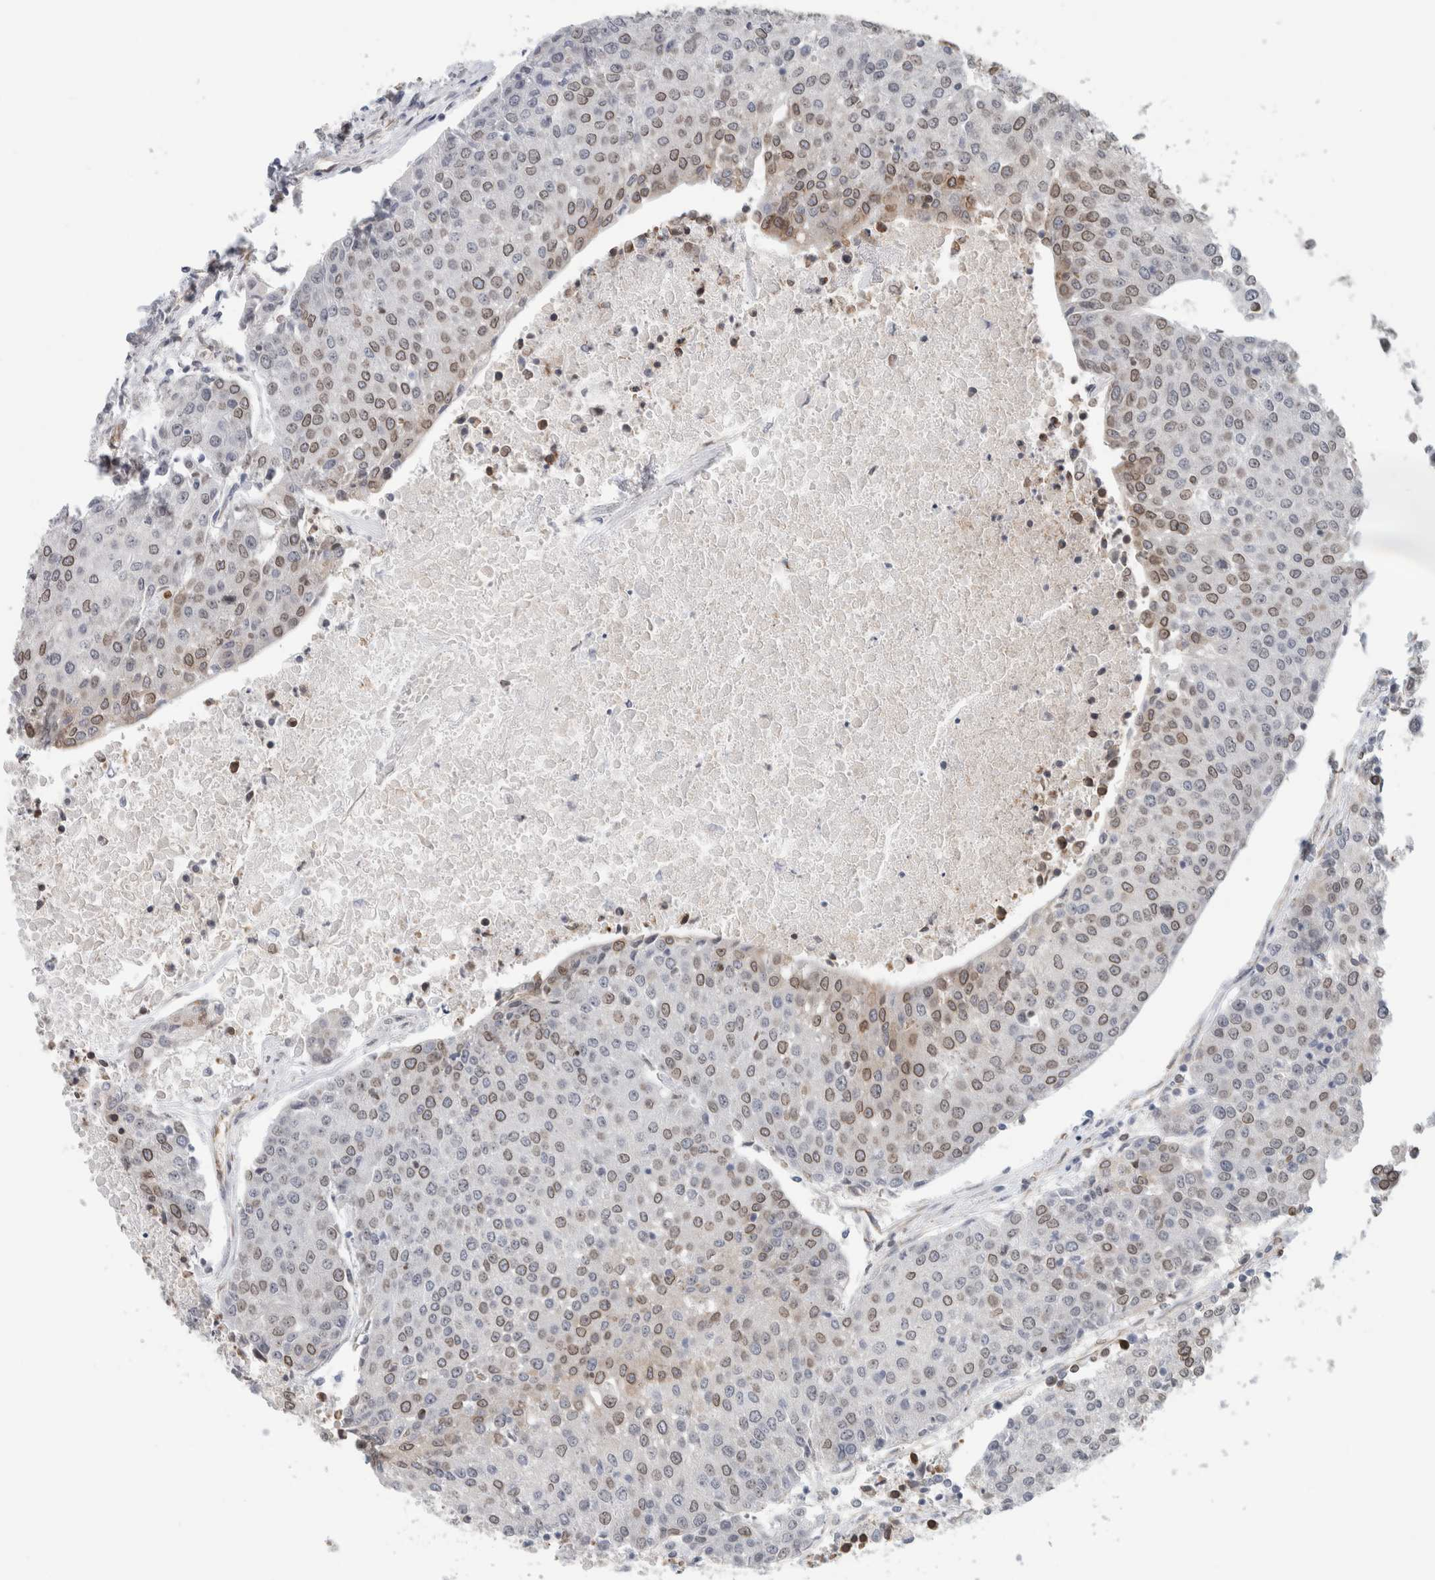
{"staining": {"intensity": "moderate", "quantity": "25%-75%", "location": "cytoplasmic/membranous,nuclear"}, "tissue": "urothelial cancer", "cell_type": "Tumor cells", "image_type": "cancer", "snomed": [{"axis": "morphology", "description": "Urothelial carcinoma, High grade"}, {"axis": "topography", "description": "Urinary bladder"}], "caption": "A brown stain labels moderate cytoplasmic/membranous and nuclear expression of a protein in human urothelial cancer tumor cells.", "gene": "RBMX2", "patient": {"sex": "female", "age": 85}}